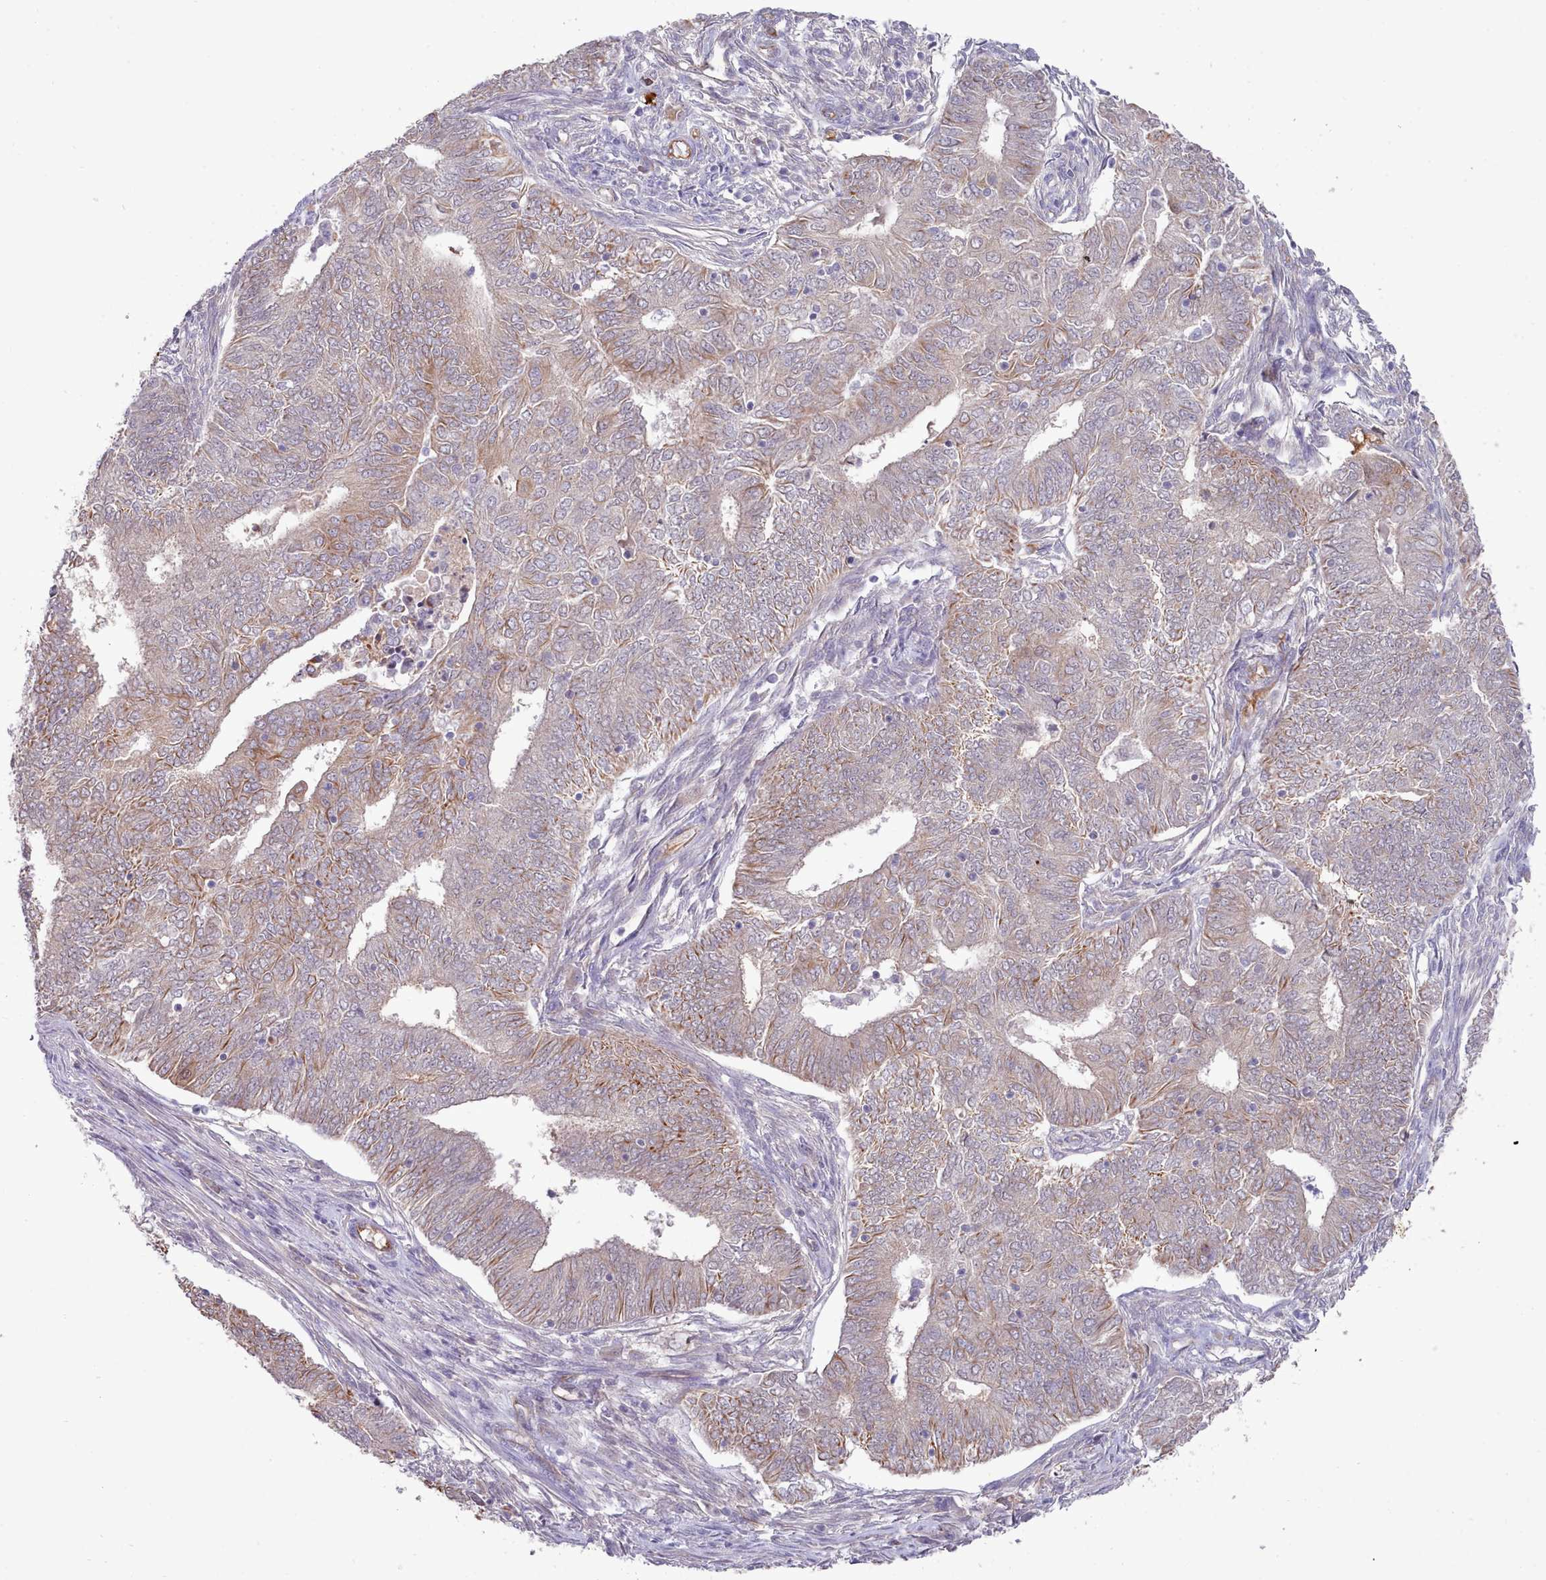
{"staining": {"intensity": "moderate", "quantity": "25%-75%", "location": "cytoplasmic/membranous"}, "tissue": "endometrial cancer", "cell_type": "Tumor cells", "image_type": "cancer", "snomed": [{"axis": "morphology", "description": "Adenocarcinoma, NOS"}, {"axis": "topography", "description": "Endometrium"}], "caption": "Immunohistochemical staining of adenocarcinoma (endometrial) reveals medium levels of moderate cytoplasmic/membranous expression in about 25%-75% of tumor cells.", "gene": "ZC3H13", "patient": {"sex": "female", "age": 62}}